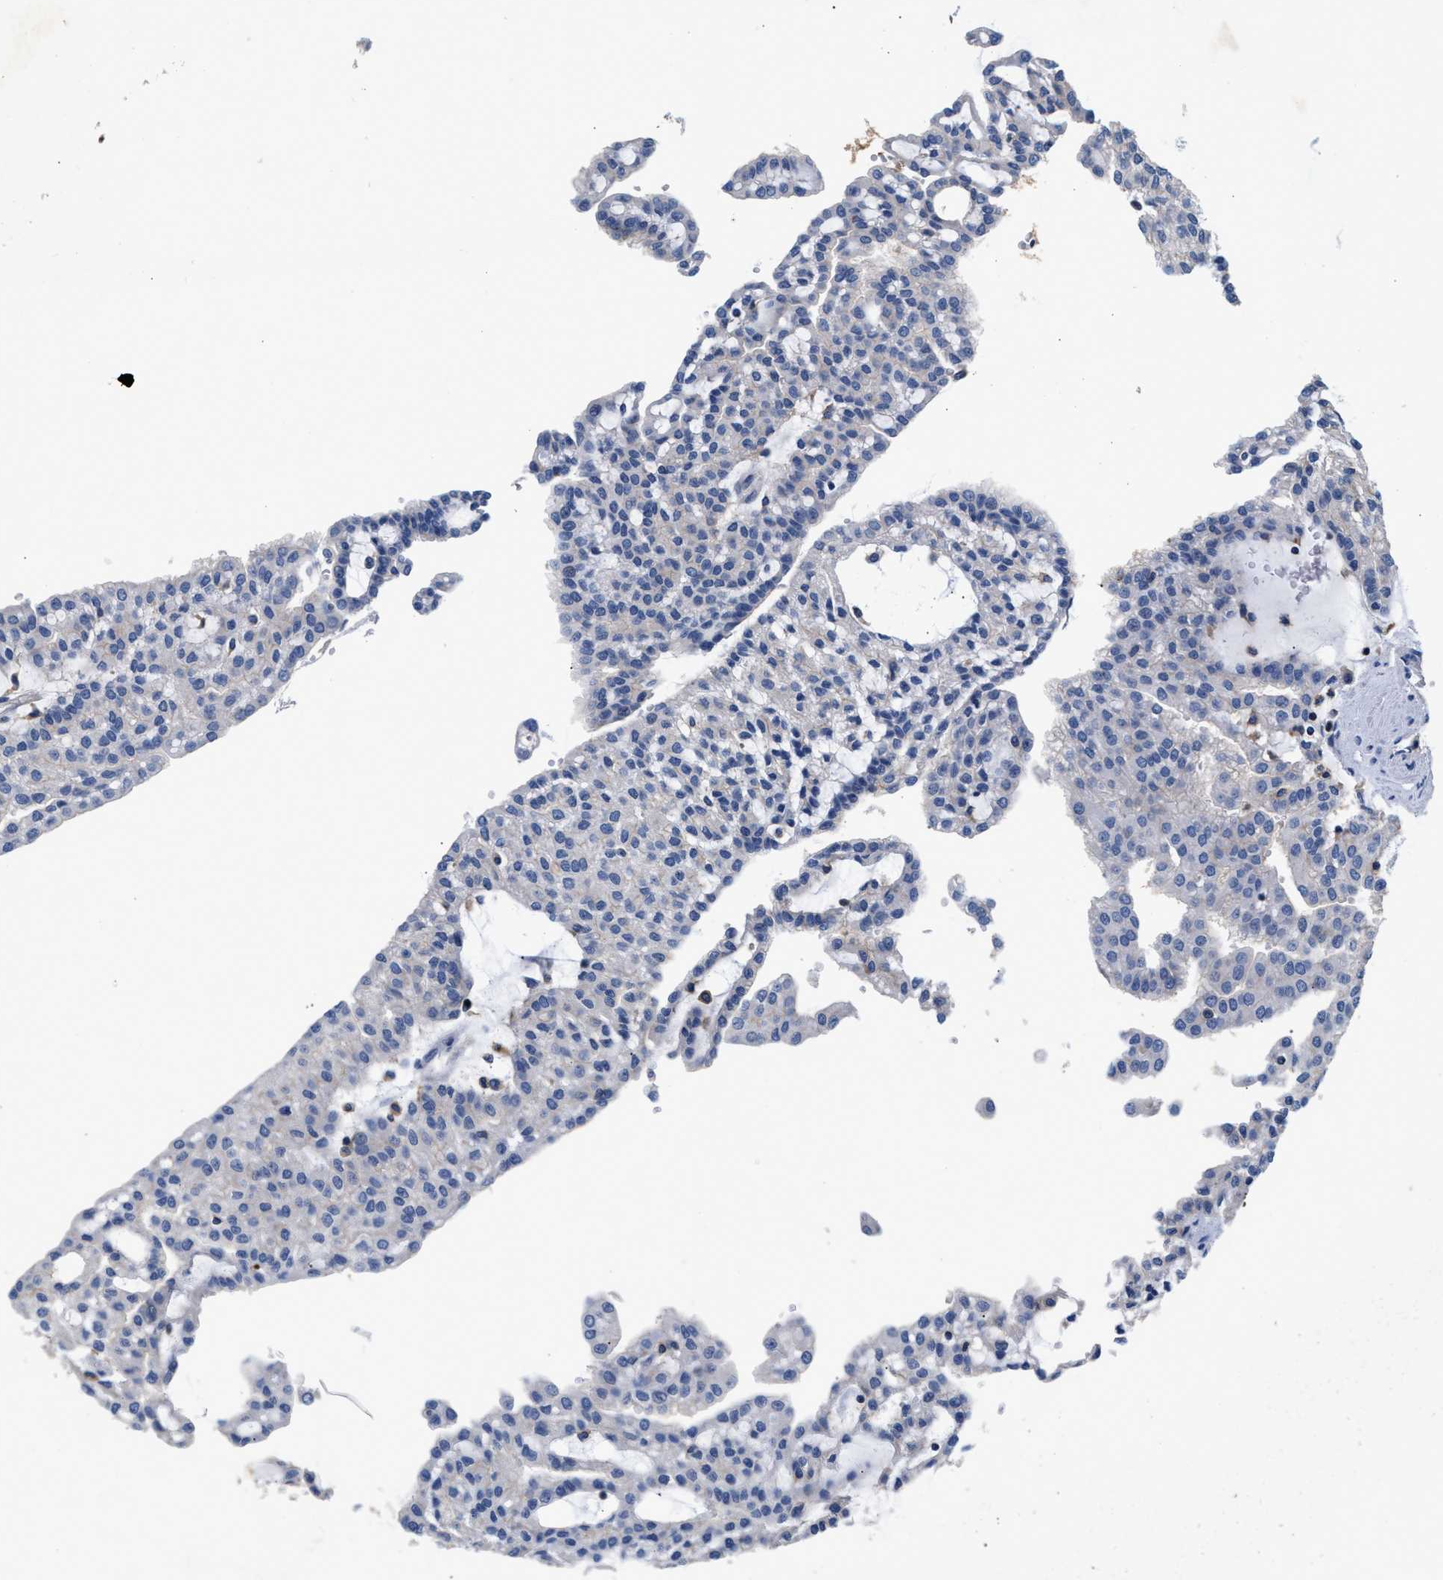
{"staining": {"intensity": "negative", "quantity": "none", "location": "none"}, "tissue": "renal cancer", "cell_type": "Tumor cells", "image_type": "cancer", "snomed": [{"axis": "morphology", "description": "Adenocarcinoma, NOS"}, {"axis": "topography", "description": "Kidney"}], "caption": "Tumor cells are negative for protein expression in human adenocarcinoma (renal). (DAB (3,3'-diaminobenzidine) IHC visualized using brightfield microscopy, high magnification).", "gene": "GNAI3", "patient": {"sex": "male", "age": 63}}